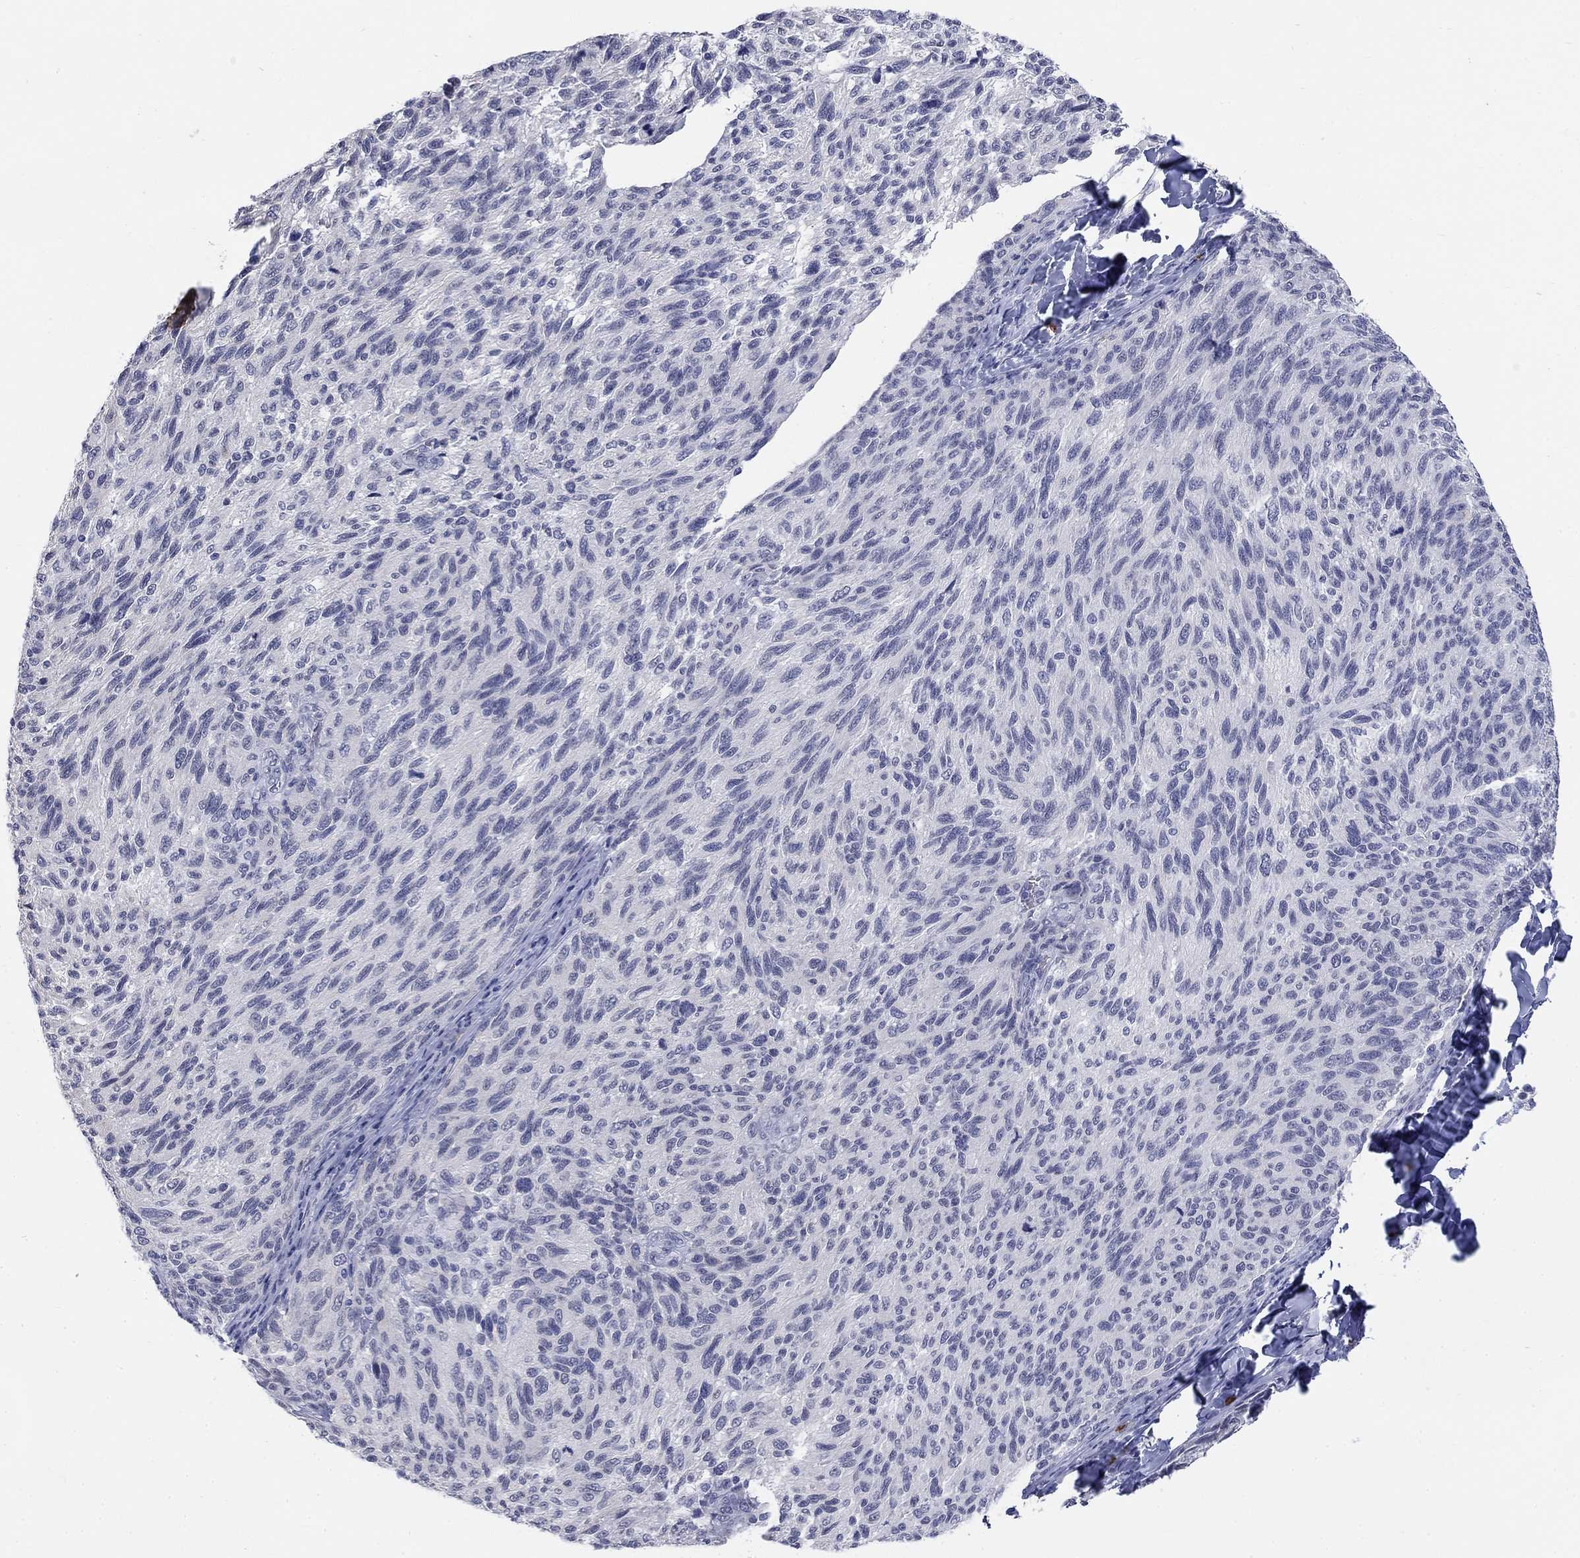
{"staining": {"intensity": "negative", "quantity": "none", "location": "none"}, "tissue": "melanoma", "cell_type": "Tumor cells", "image_type": "cancer", "snomed": [{"axis": "morphology", "description": "Malignant melanoma, NOS"}, {"axis": "topography", "description": "Skin"}], "caption": "A high-resolution photomicrograph shows immunohistochemistry (IHC) staining of malignant melanoma, which demonstrates no significant expression in tumor cells.", "gene": "ECEL1", "patient": {"sex": "female", "age": 73}}